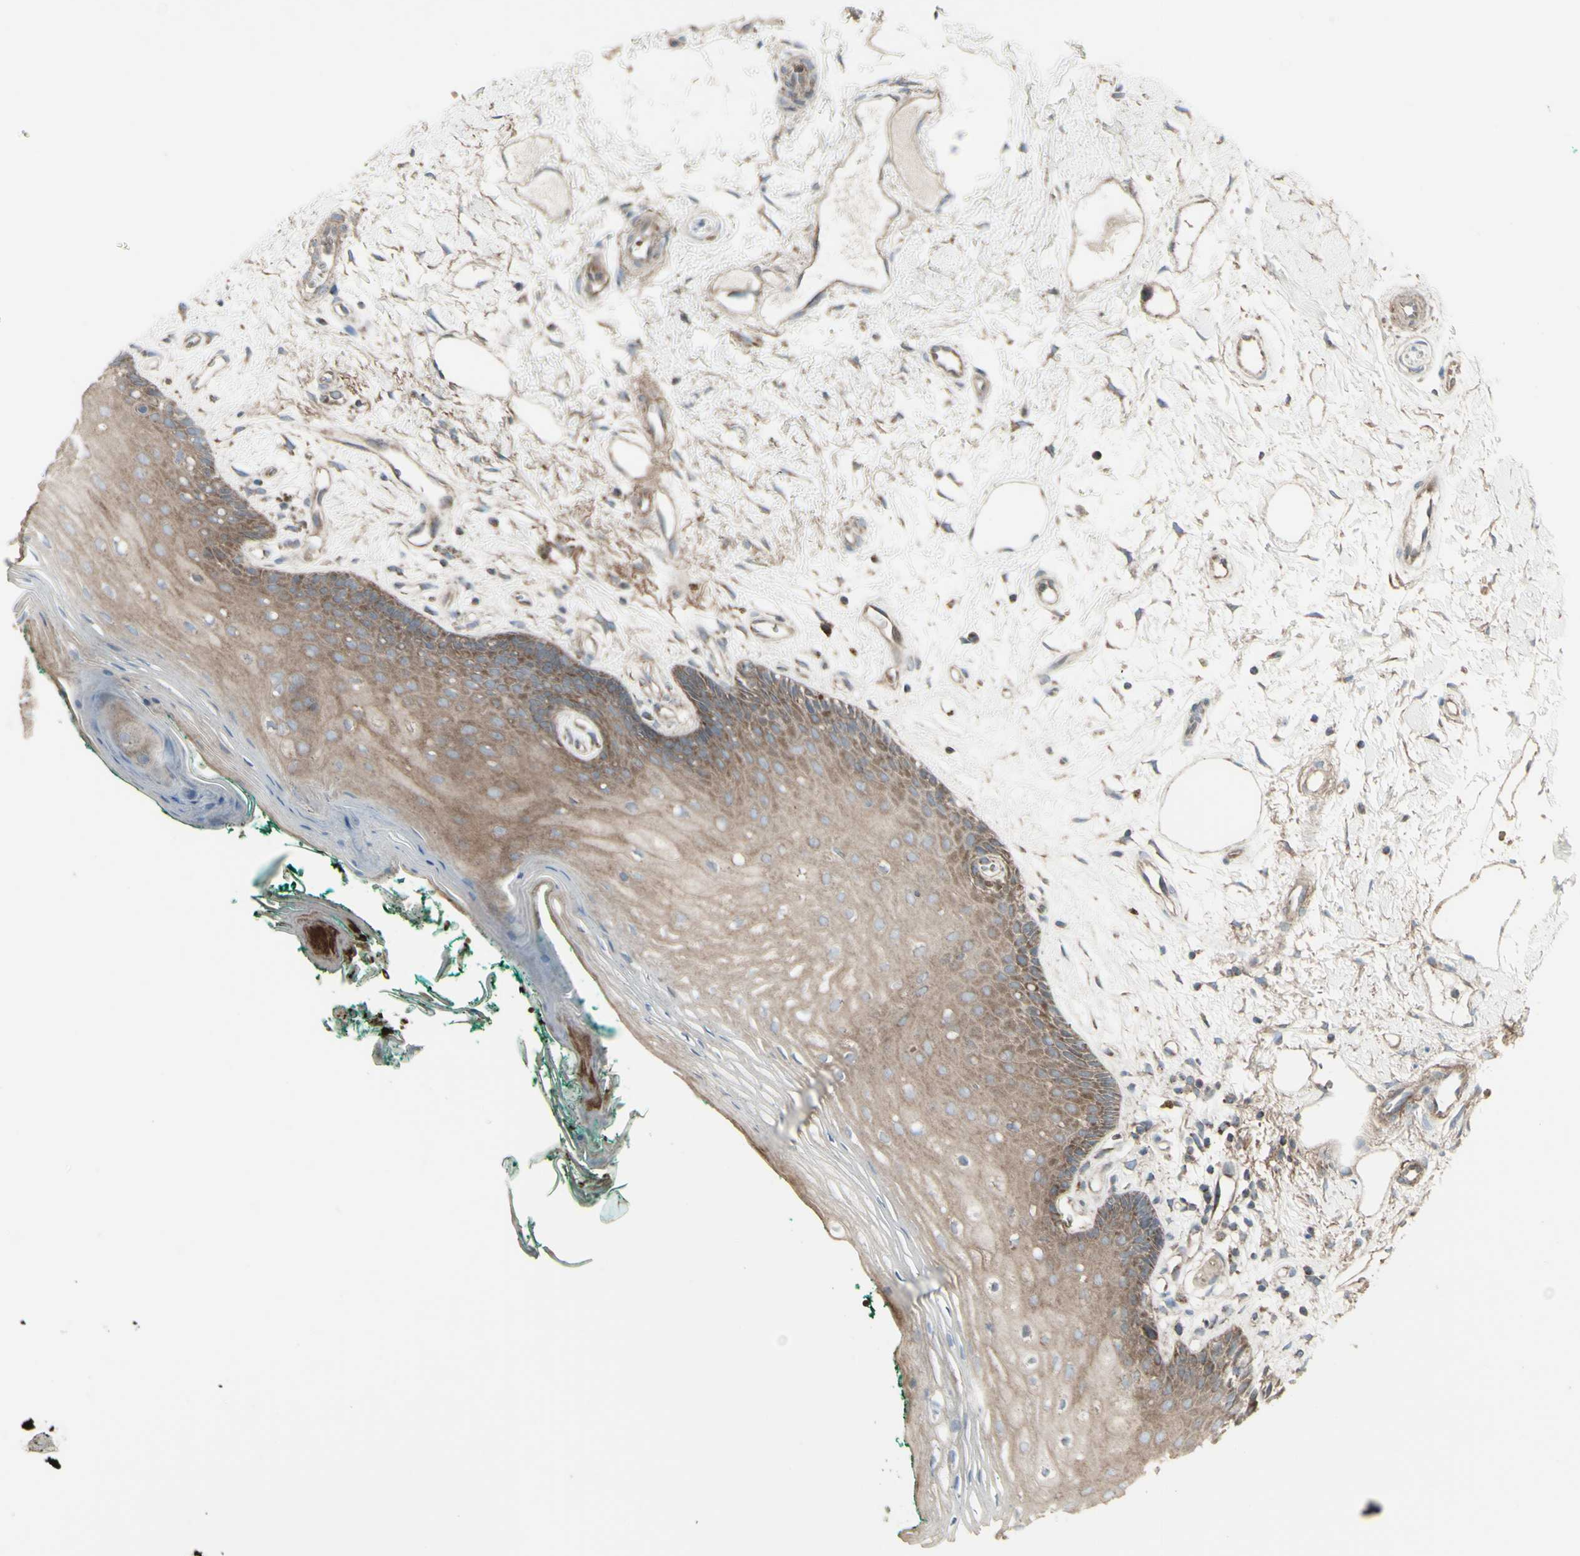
{"staining": {"intensity": "weak", "quantity": ">75%", "location": "cytoplasmic/membranous"}, "tissue": "oral mucosa", "cell_type": "Squamous epithelial cells", "image_type": "normal", "snomed": [{"axis": "morphology", "description": "Normal tissue, NOS"}, {"axis": "topography", "description": "Skeletal muscle"}, {"axis": "topography", "description": "Oral tissue"}, {"axis": "topography", "description": "Peripheral nerve tissue"}], "caption": "Protein expression analysis of benign oral mucosa shows weak cytoplasmic/membranous positivity in approximately >75% of squamous epithelial cells. The staining was performed using DAB, with brown indicating positive protein expression. Nuclei are stained blue with hematoxylin.", "gene": "SHC1", "patient": {"sex": "female", "age": 84}}